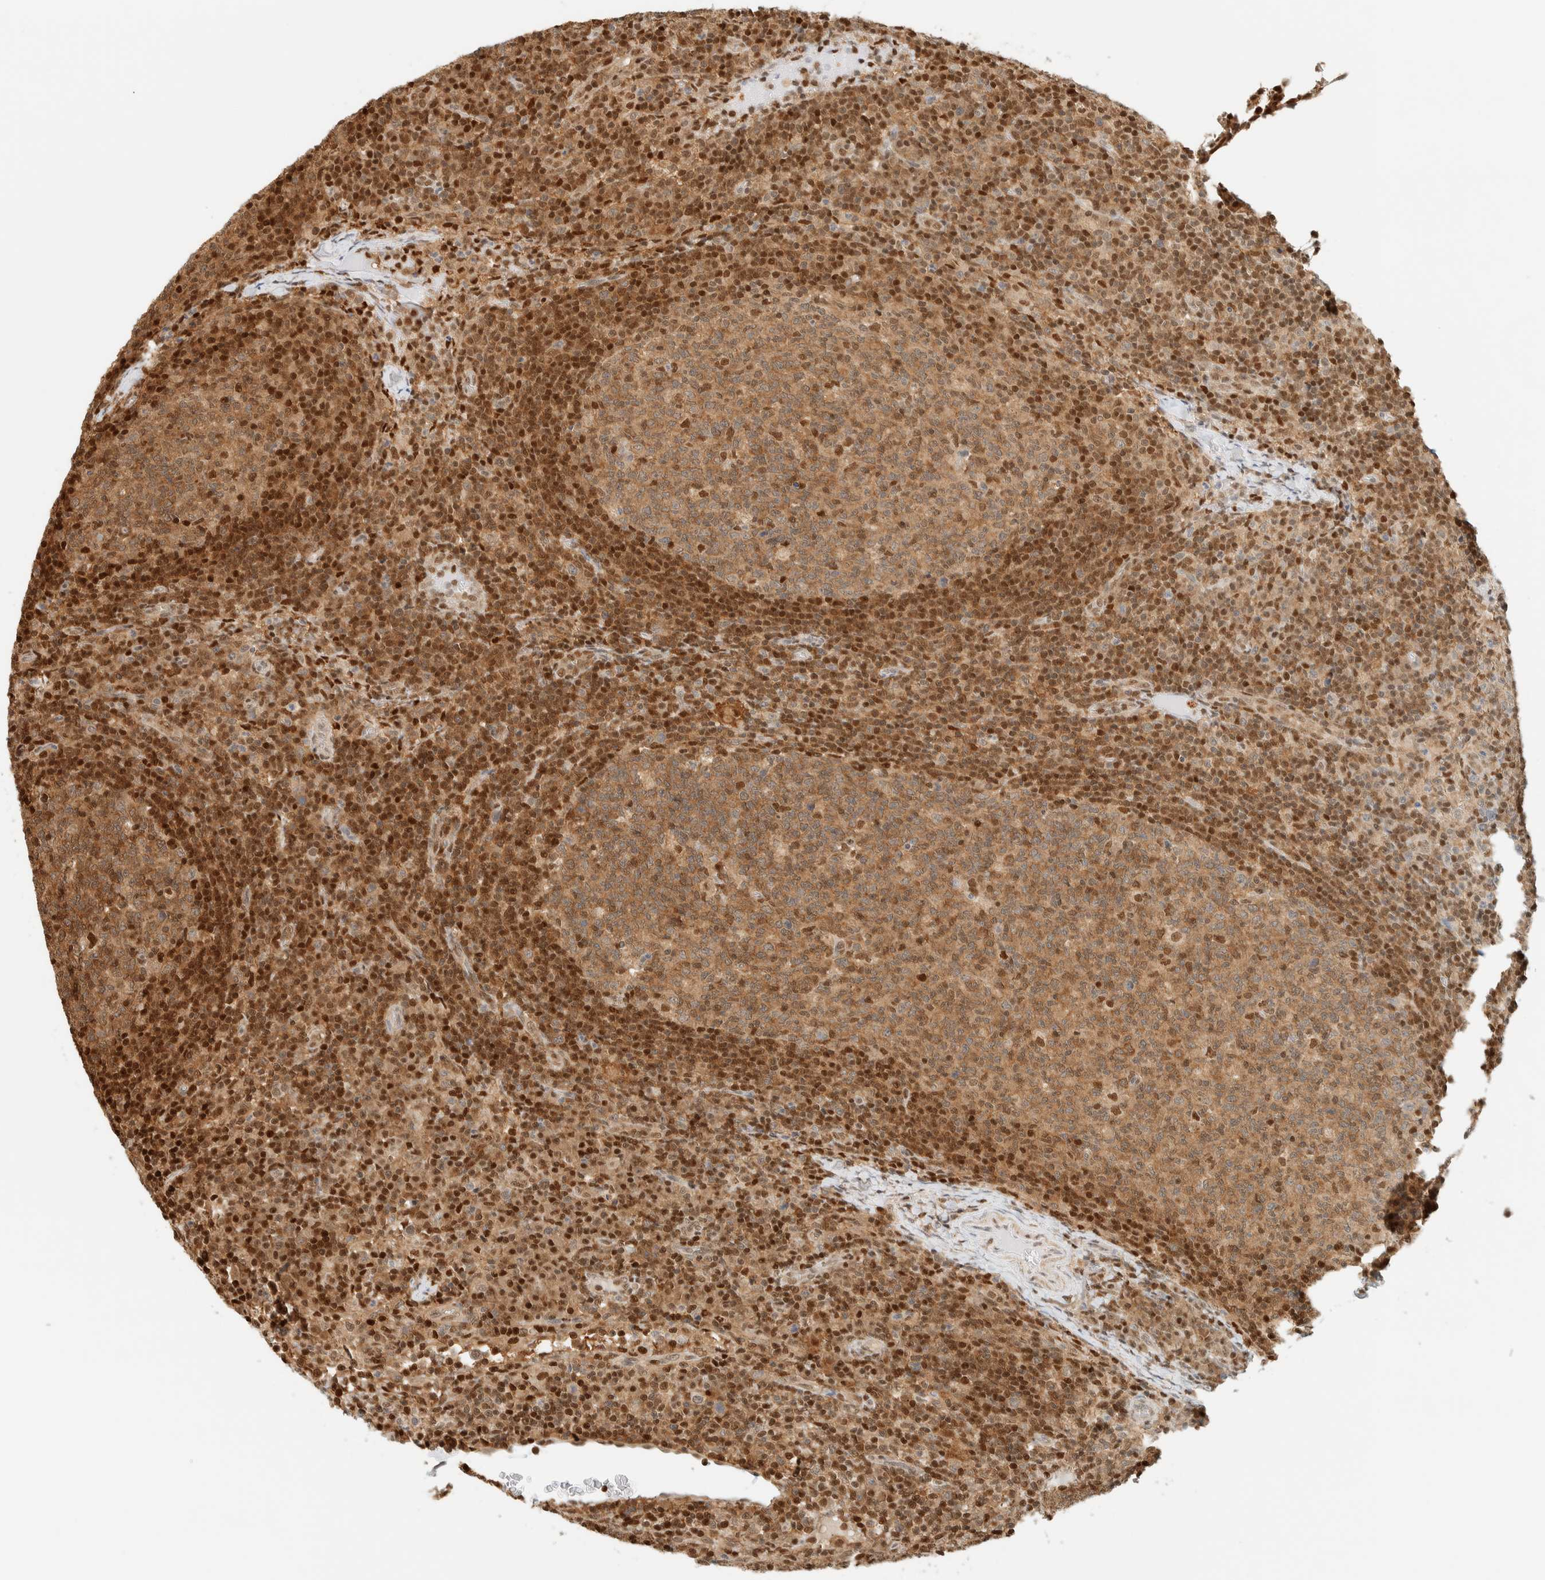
{"staining": {"intensity": "moderate", "quantity": ">75%", "location": "cytoplasmic/membranous,nuclear"}, "tissue": "lymph node", "cell_type": "Germinal center cells", "image_type": "normal", "snomed": [{"axis": "morphology", "description": "Normal tissue, NOS"}, {"axis": "morphology", "description": "Inflammation, NOS"}, {"axis": "topography", "description": "Lymph node"}], "caption": "High-power microscopy captured an immunohistochemistry histopathology image of benign lymph node, revealing moderate cytoplasmic/membranous,nuclear staining in about >75% of germinal center cells. (Stains: DAB (3,3'-diaminobenzidine) in brown, nuclei in blue, Microscopy: brightfield microscopy at high magnification).", "gene": "ZBTB37", "patient": {"sex": "male", "age": 55}}